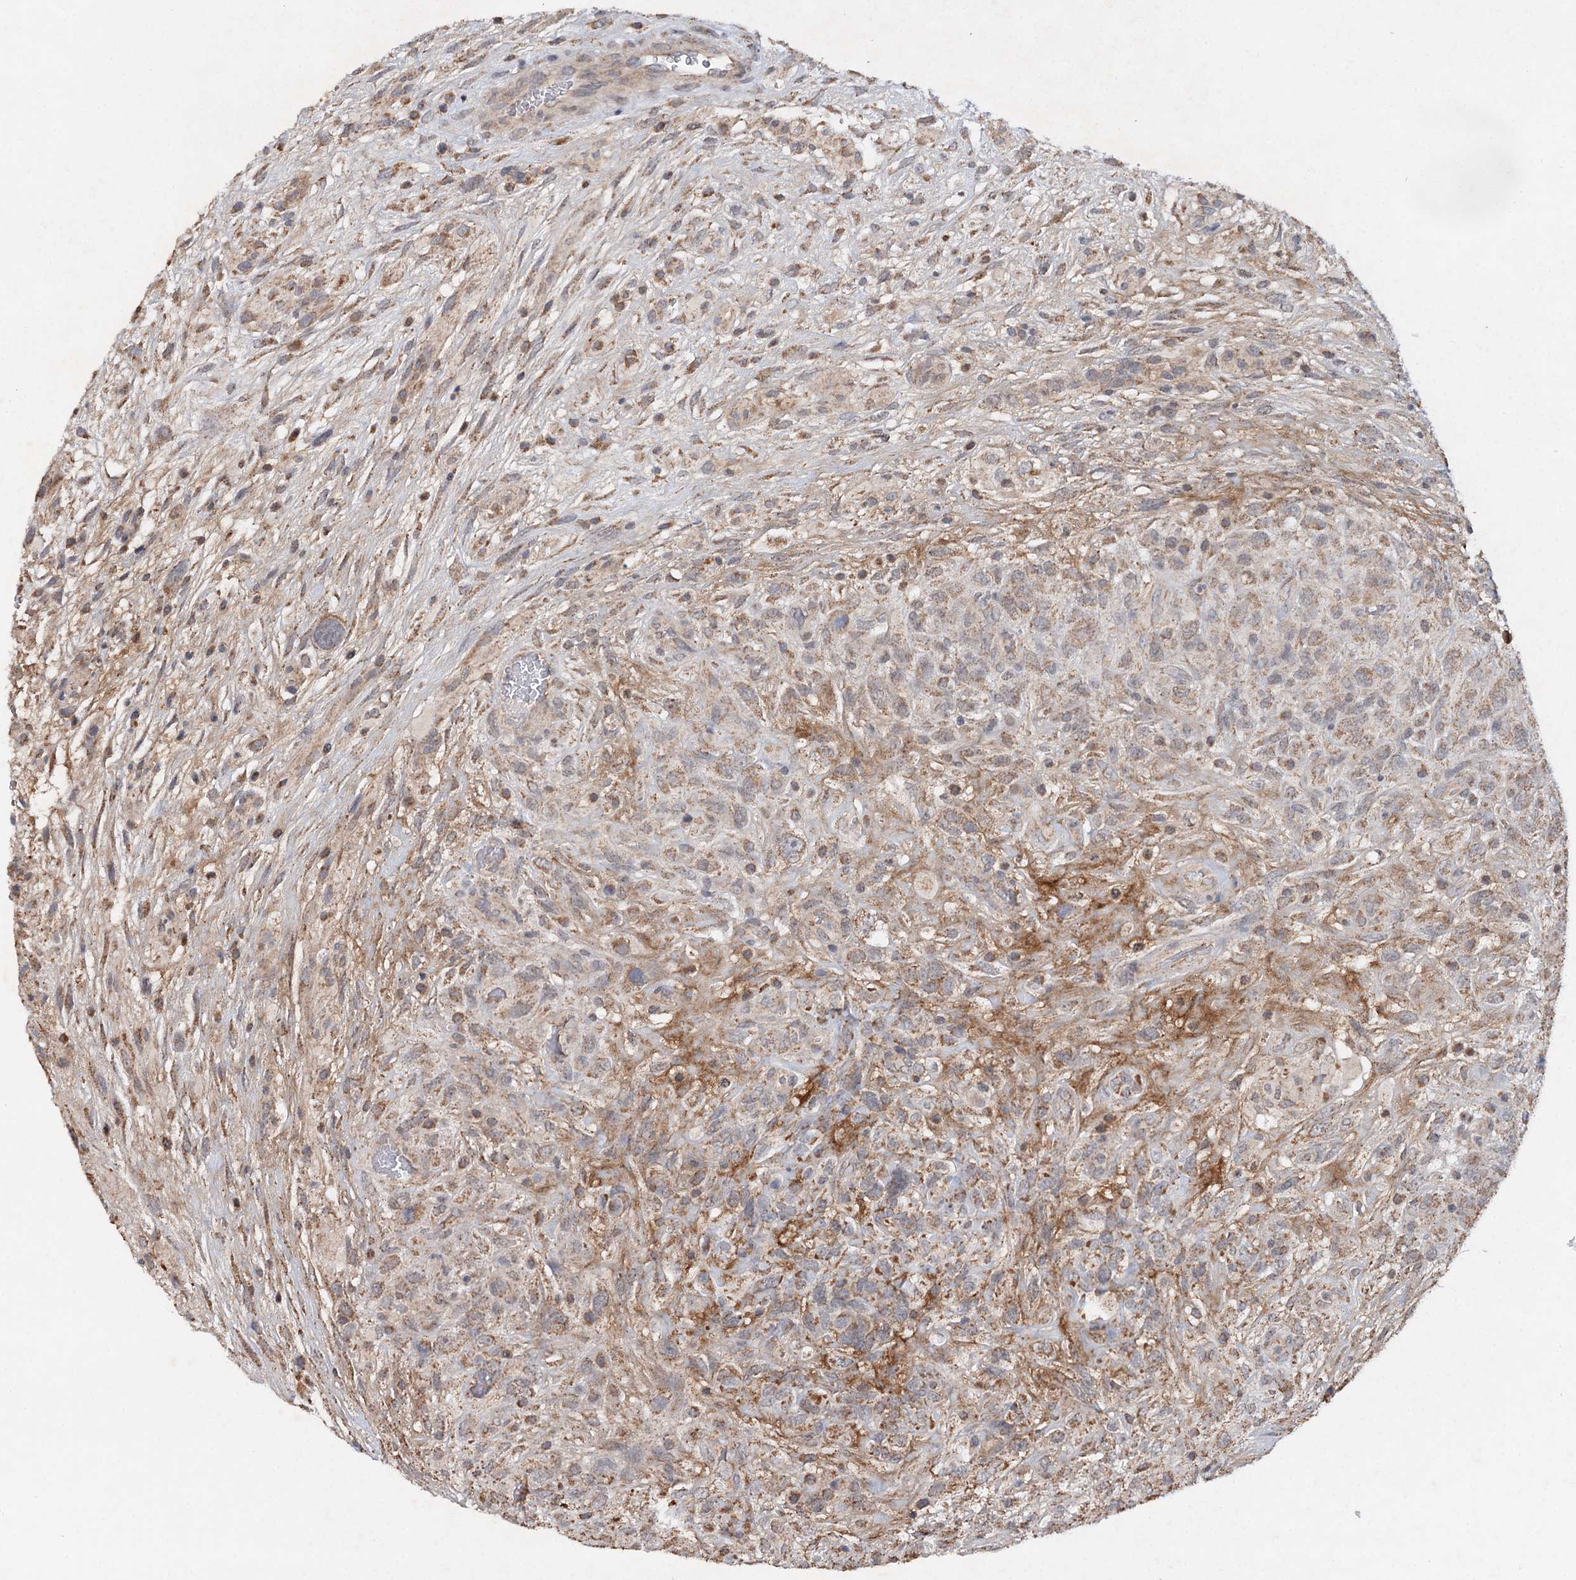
{"staining": {"intensity": "moderate", "quantity": ">75%", "location": "cytoplasmic/membranous"}, "tissue": "glioma", "cell_type": "Tumor cells", "image_type": "cancer", "snomed": [{"axis": "morphology", "description": "Glioma, malignant, High grade"}, {"axis": "topography", "description": "Brain"}], "caption": "Moderate cytoplasmic/membranous staining for a protein is appreciated in about >75% of tumor cells of glioma using immunohistochemistry.", "gene": "PIK3CB", "patient": {"sex": "male", "age": 61}}